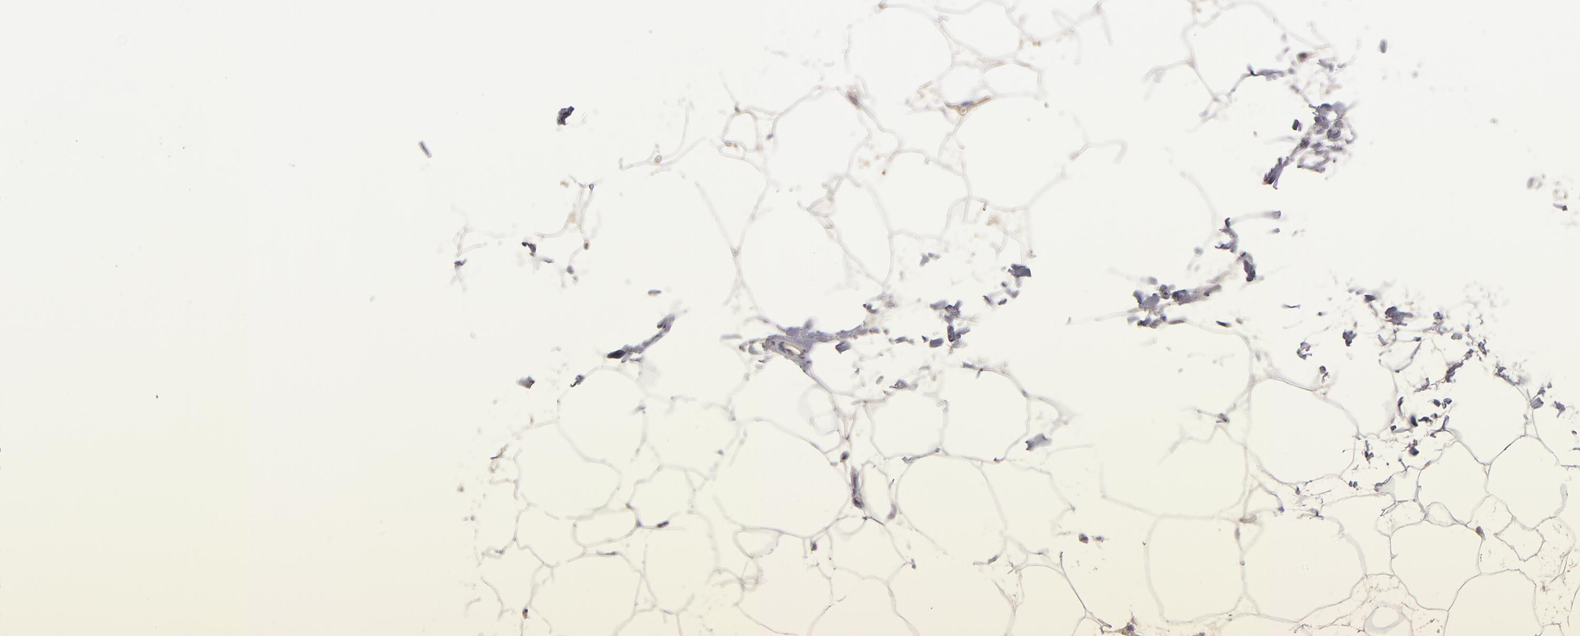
{"staining": {"intensity": "negative", "quantity": "none", "location": "none"}, "tissue": "adipose tissue", "cell_type": "Adipocytes", "image_type": "normal", "snomed": [{"axis": "morphology", "description": "Normal tissue, NOS"}, {"axis": "topography", "description": "Breast"}], "caption": "There is no significant positivity in adipocytes of adipose tissue. (DAB immunohistochemistry (IHC) visualized using brightfield microscopy, high magnification).", "gene": "ITIH4", "patient": {"sex": "female", "age": 22}}